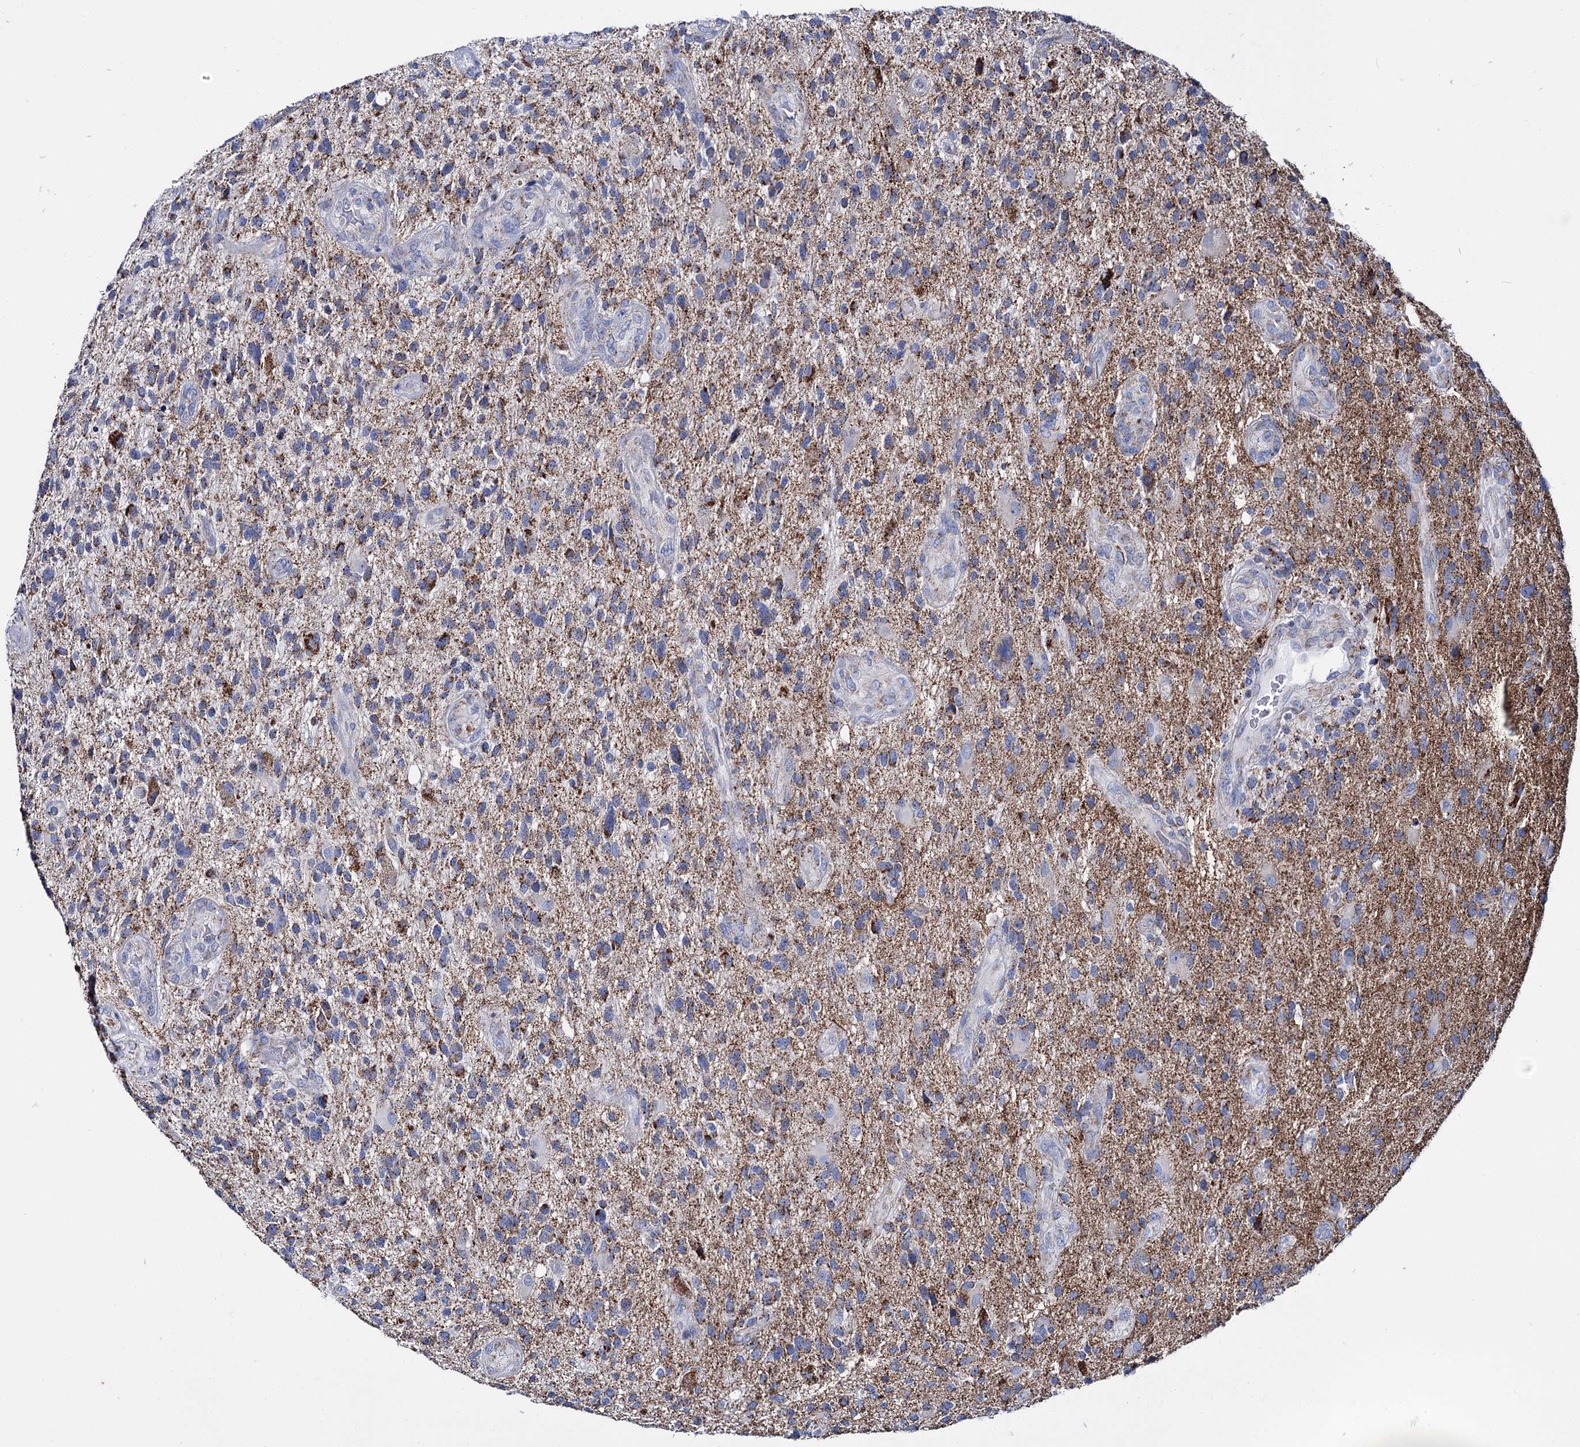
{"staining": {"intensity": "moderate", "quantity": ">75%", "location": "cytoplasmic/membranous"}, "tissue": "glioma", "cell_type": "Tumor cells", "image_type": "cancer", "snomed": [{"axis": "morphology", "description": "Glioma, malignant, High grade"}, {"axis": "topography", "description": "Brain"}], "caption": "High-power microscopy captured an IHC histopathology image of glioma, revealing moderate cytoplasmic/membranous positivity in about >75% of tumor cells. The staining is performed using DAB (3,3'-diaminobenzidine) brown chromogen to label protein expression. The nuclei are counter-stained blue using hematoxylin.", "gene": "UBASH3B", "patient": {"sex": "male", "age": 47}}